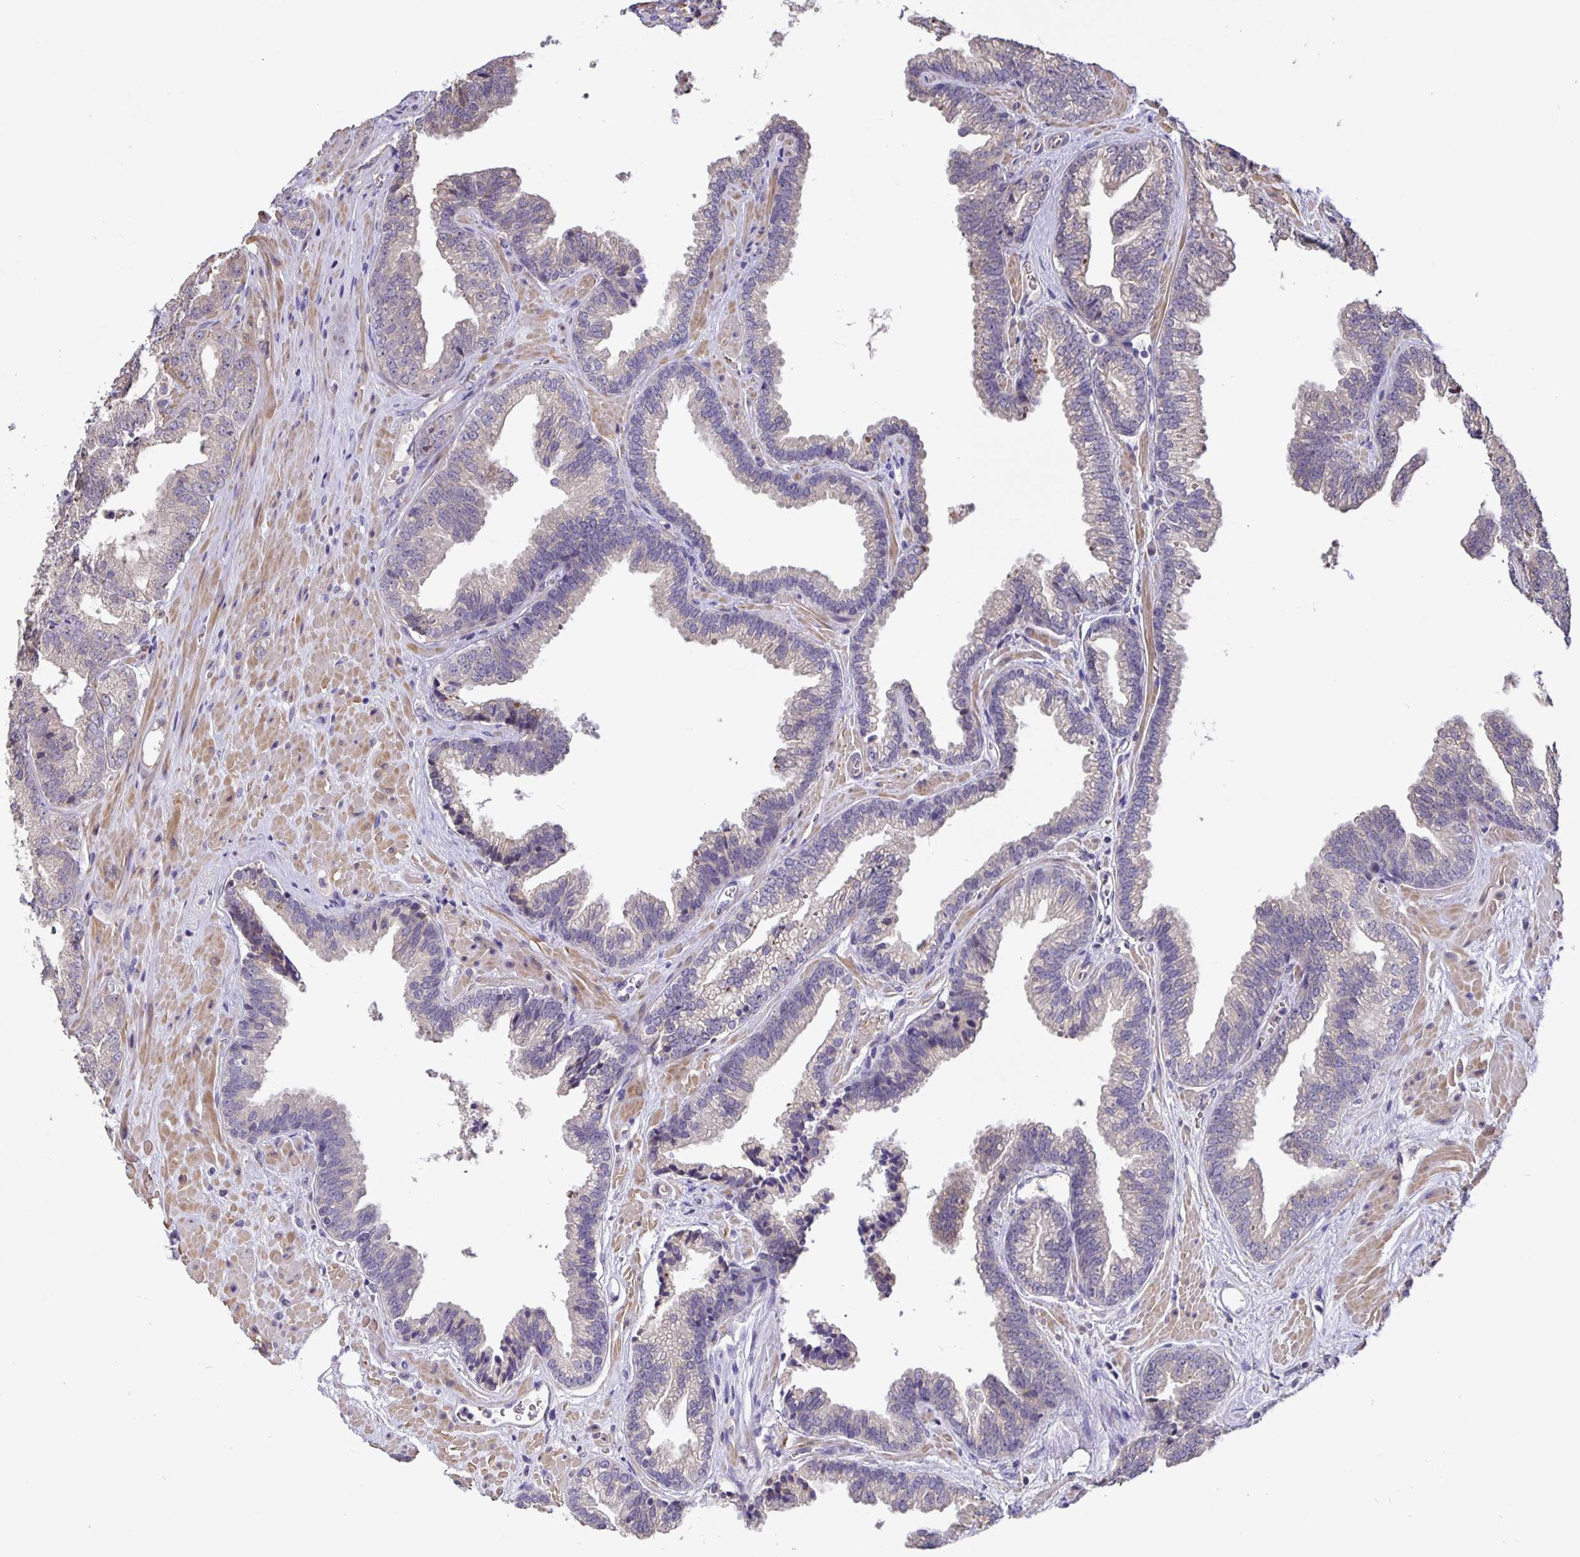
{"staining": {"intensity": "negative", "quantity": "none", "location": "none"}, "tissue": "prostate cancer", "cell_type": "Tumor cells", "image_type": "cancer", "snomed": [{"axis": "morphology", "description": "Adenocarcinoma, High grade"}, {"axis": "topography", "description": "Prostate"}], "caption": "Prostate cancer (high-grade adenocarcinoma) stained for a protein using immunohistochemistry (IHC) reveals no staining tumor cells.", "gene": "TMEM71", "patient": {"sex": "male", "age": 68}}